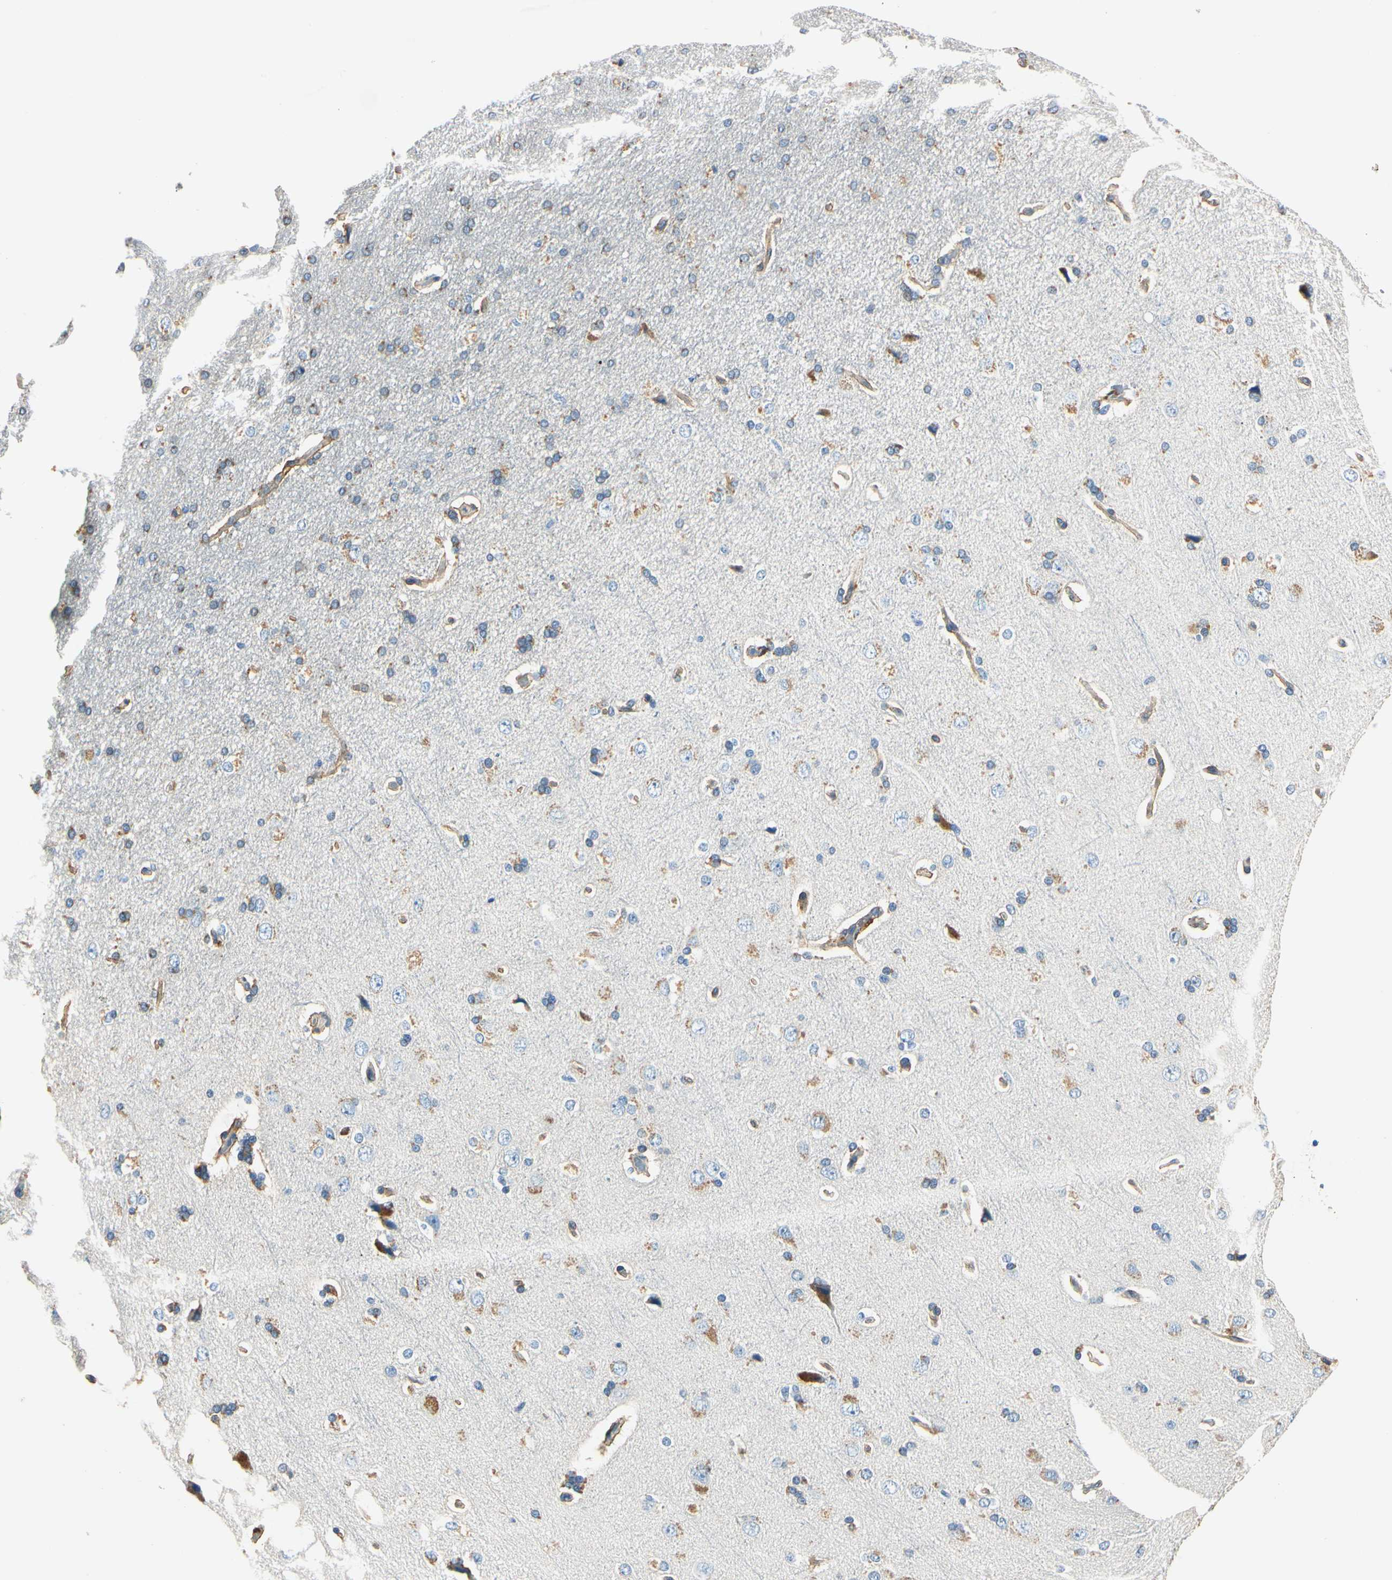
{"staining": {"intensity": "negative", "quantity": "none", "location": "none"}, "tissue": "cerebral cortex", "cell_type": "Endothelial cells", "image_type": "normal", "snomed": [{"axis": "morphology", "description": "Normal tissue, NOS"}, {"axis": "topography", "description": "Cerebral cortex"}], "caption": "An IHC histopathology image of unremarkable cerebral cortex is shown. There is no staining in endothelial cells of cerebral cortex. (DAB (3,3'-diaminobenzidine) immunohistochemistry visualized using brightfield microscopy, high magnification).", "gene": "TGFBR3", "patient": {"sex": "male", "age": 62}}